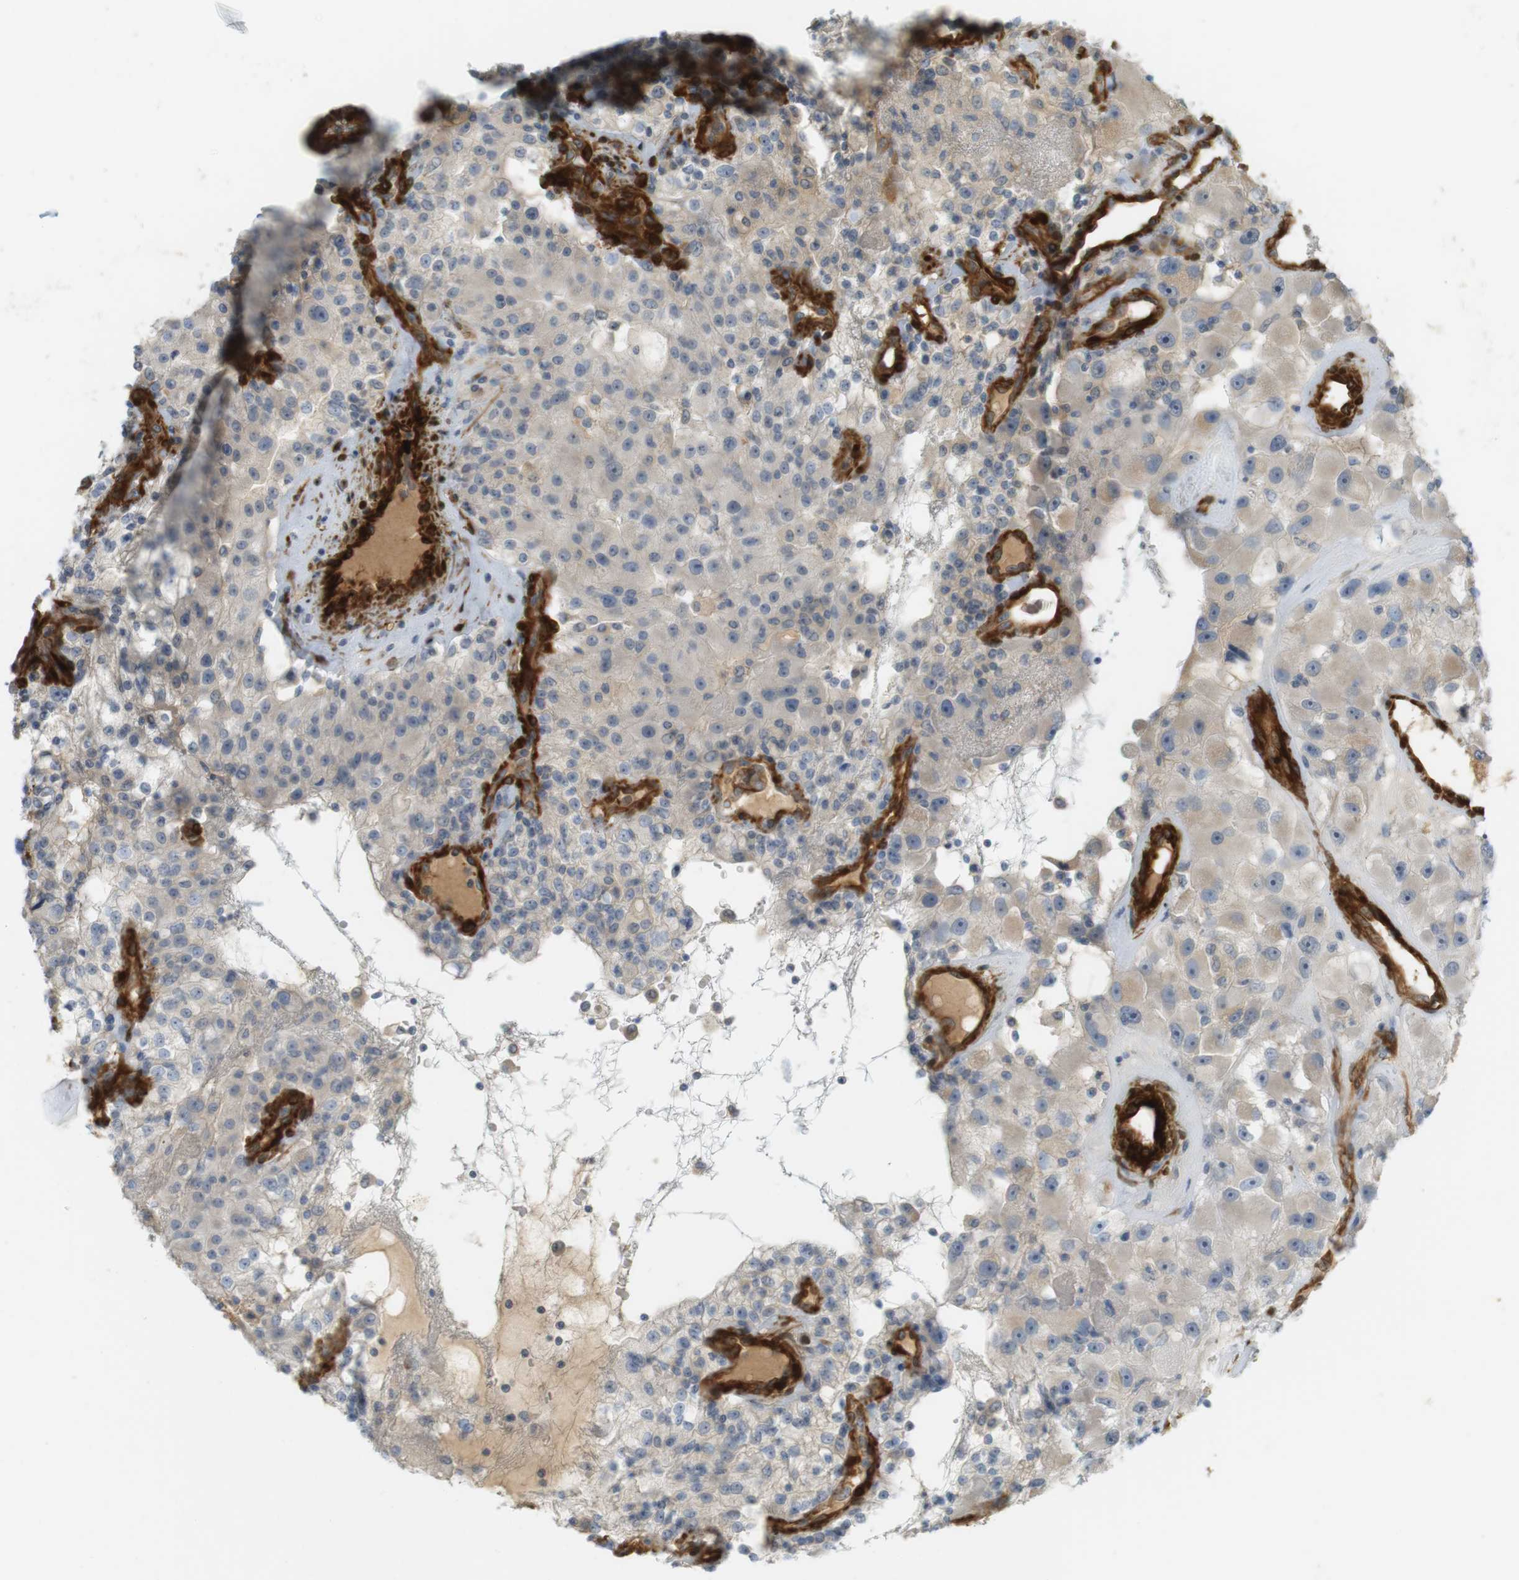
{"staining": {"intensity": "weak", "quantity": "<25%", "location": "cytoplasmic/membranous"}, "tissue": "renal cancer", "cell_type": "Tumor cells", "image_type": "cancer", "snomed": [{"axis": "morphology", "description": "Adenocarcinoma, NOS"}, {"axis": "topography", "description": "Kidney"}], "caption": "Protein analysis of renal adenocarcinoma displays no significant expression in tumor cells.", "gene": "PDE3A", "patient": {"sex": "female", "age": 52}}